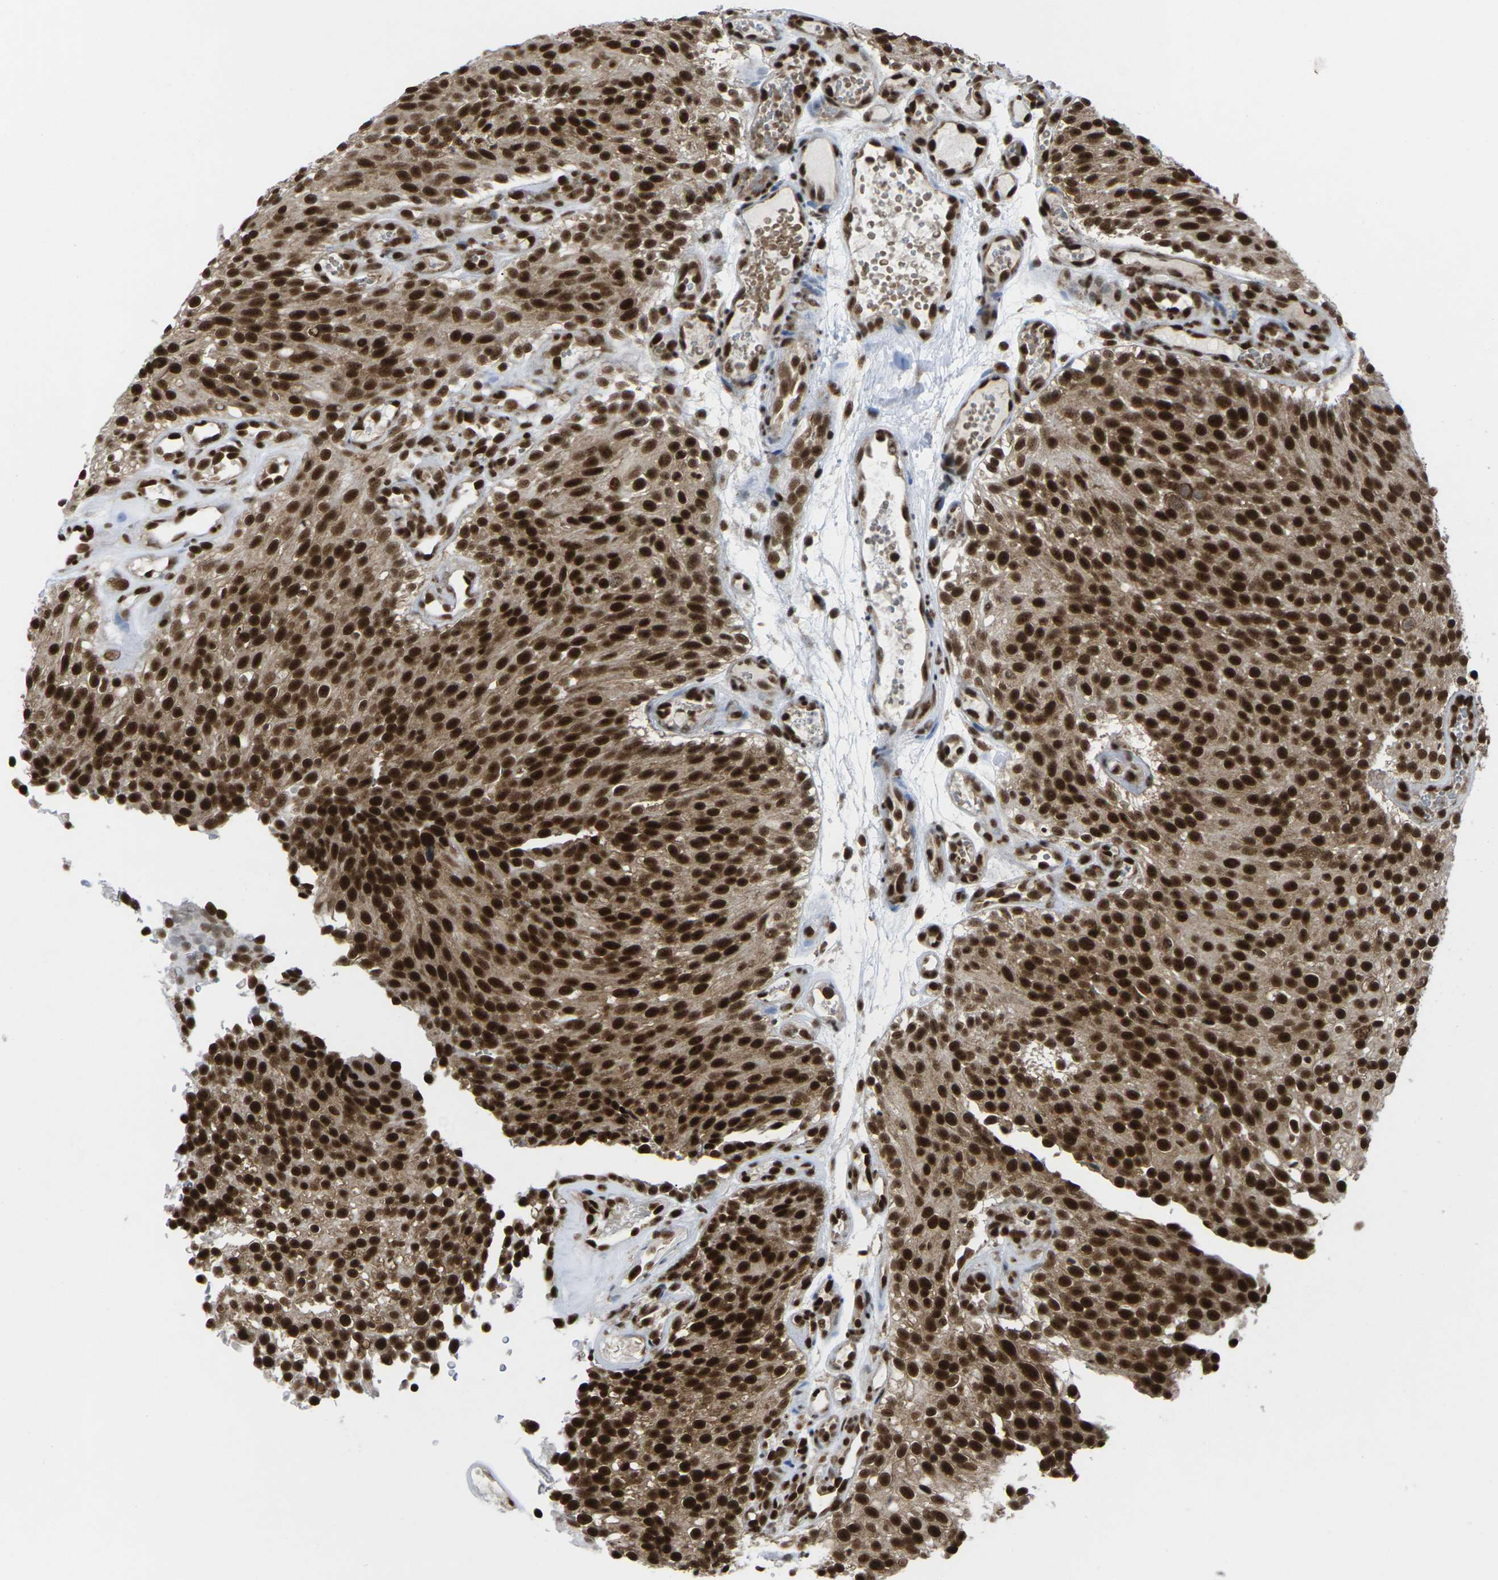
{"staining": {"intensity": "strong", "quantity": ">75%", "location": "cytoplasmic/membranous,nuclear"}, "tissue": "urothelial cancer", "cell_type": "Tumor cells", "image_type": "cancer", "snomed": [{"axis": "morphology", "description": "Urothelial carcinoma, Low grade"}, {"axis": "topography", "description": "Urinary bladder"}], "caption": "A micrograph of human urothelial cancer stained for a protein exhibits strong cytoplasmic/membranous and nuclear brown staining in tumor cells.", "gene": "MAGOH", "patient": {"sex": "male", "age": 78}}